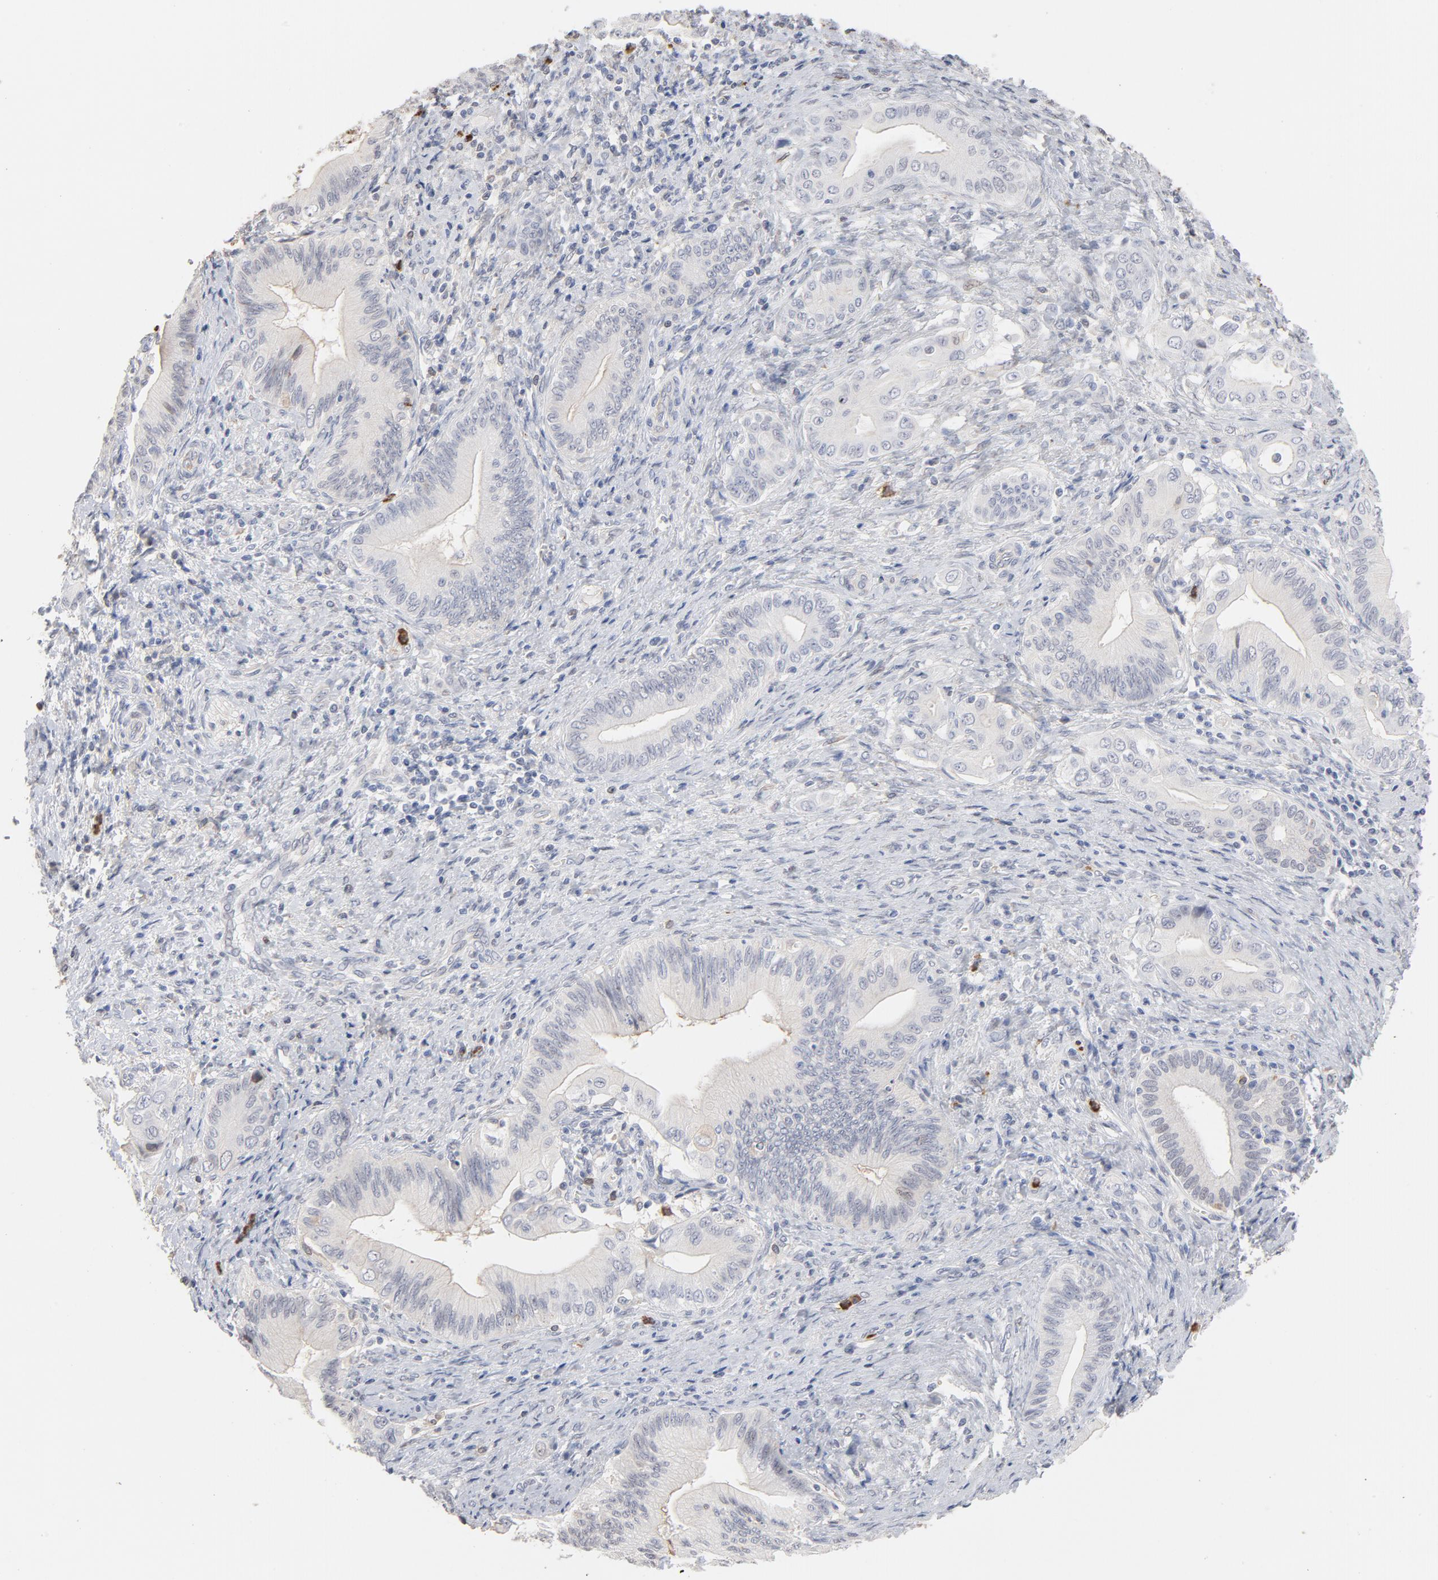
{"staining": {"intensity": "negative", "quantity": "none", "location": "none"}, "tissue": "liver cancer", "cell_type": "Tumor cells", "image_type": "cancer", "snomed": [{"axis": "morphology", "description": "Cholangiocarcinoma"}, {"axis": "topography", "description": "Liver"}], "caption": "Immunohistochemistry (IHC) image of human cholangiocarcinoma (liver) stained for a protein (brown), which shows no staining in tumor cells. (IHC, brightfield microscopy, high magnification).", "gene": "PNMA1", "patient": {"sex": "male", "age": 58}}